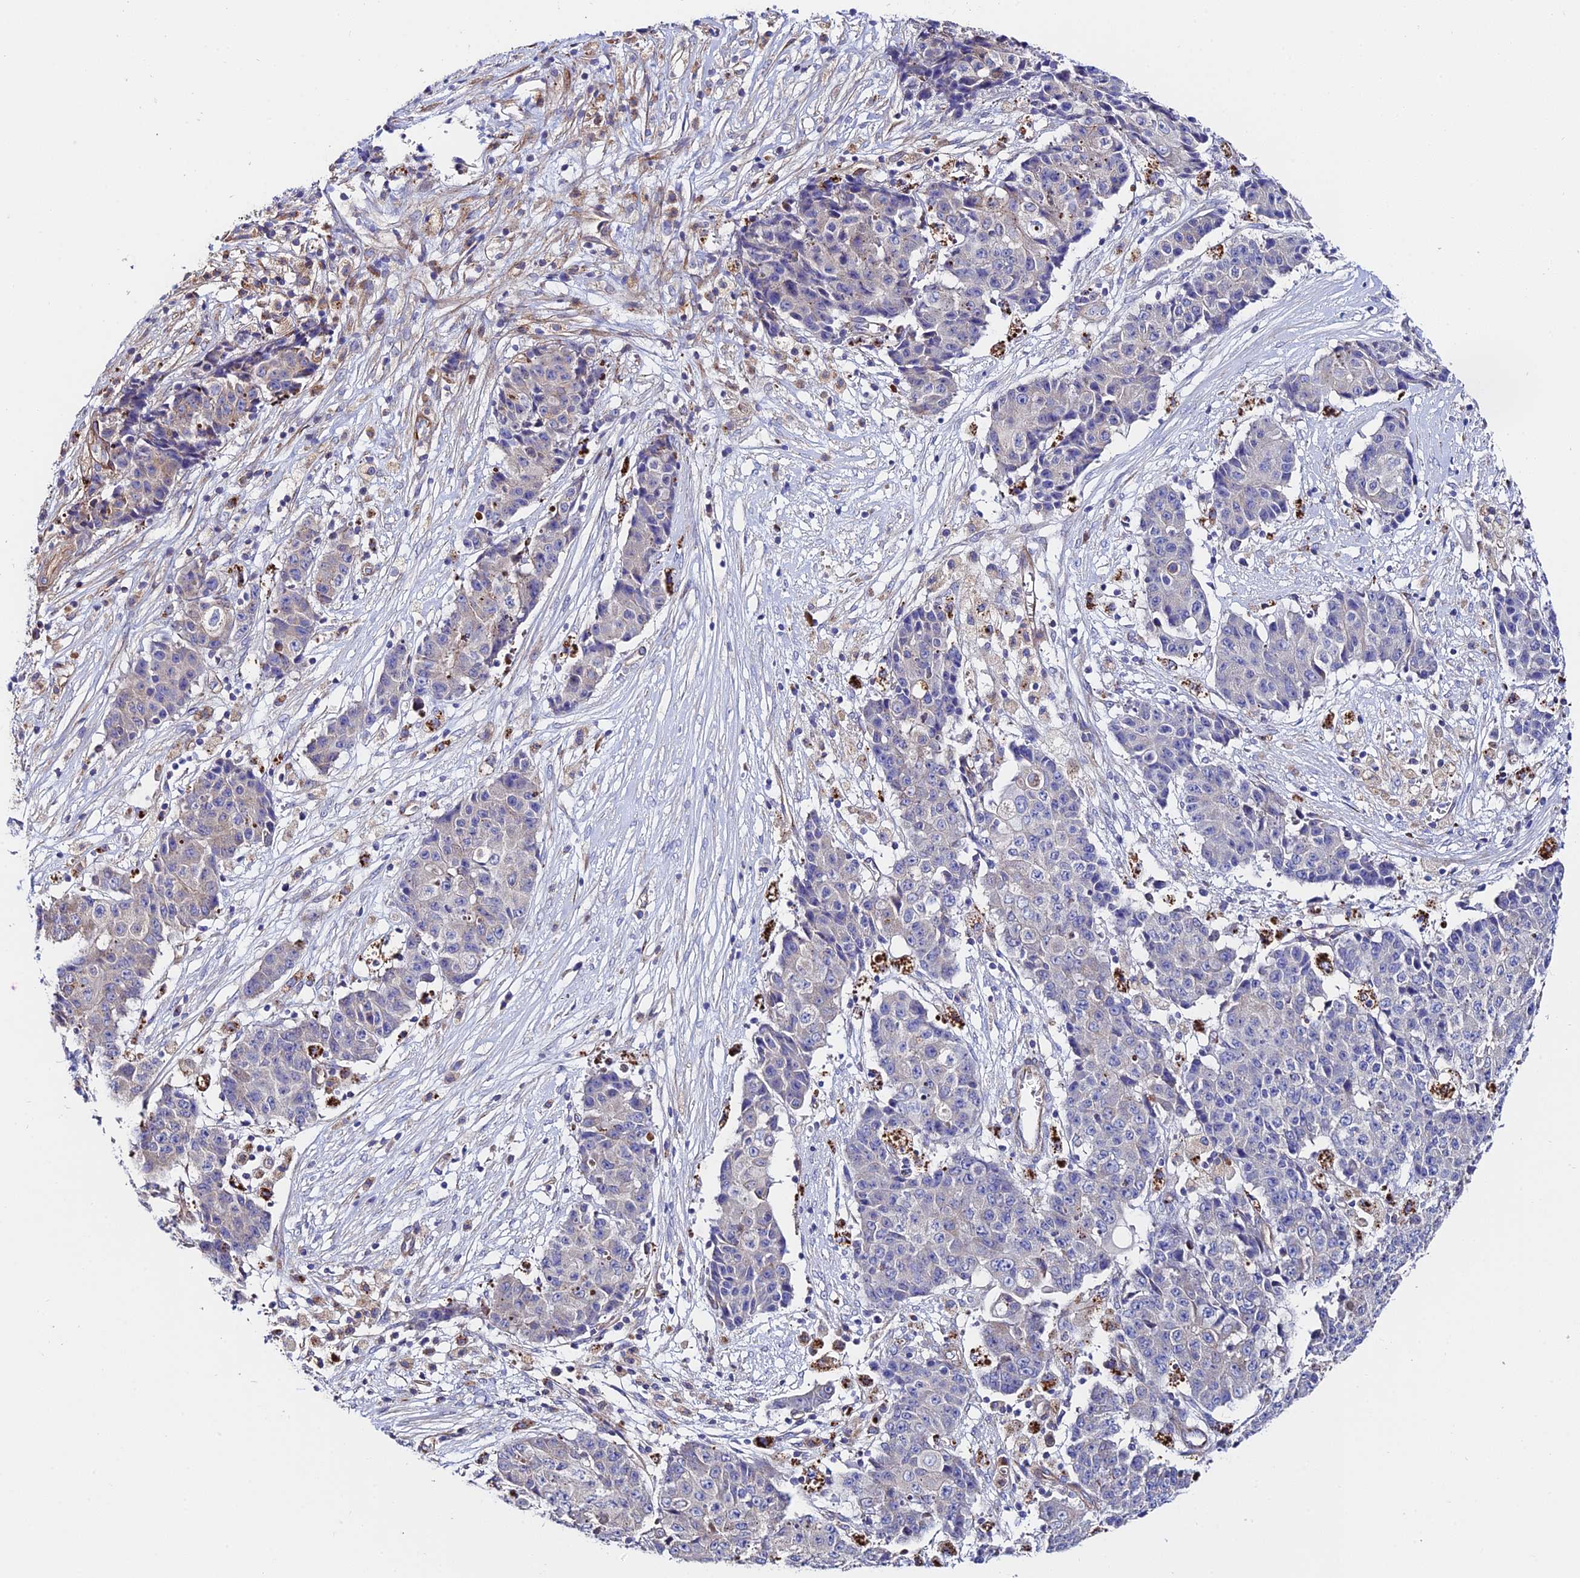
{"staining": {"intensity": "negative", "quantity": "none", "location": "none"}, "tissue": "ovarian cancer", "cell_type": "Tumor cells", "image_type": "cancer", "snomed": [{"axis": "morphology", "description": "Carcinoma, endometroid"}, {"axis": "topography", "description": "Ovary"}], "caption": "The photomicrograph shows no staining of tumor cells in ovarian cancer.", "gene": "VPS13C", "patient": {"sex": "female", "age": 42}}